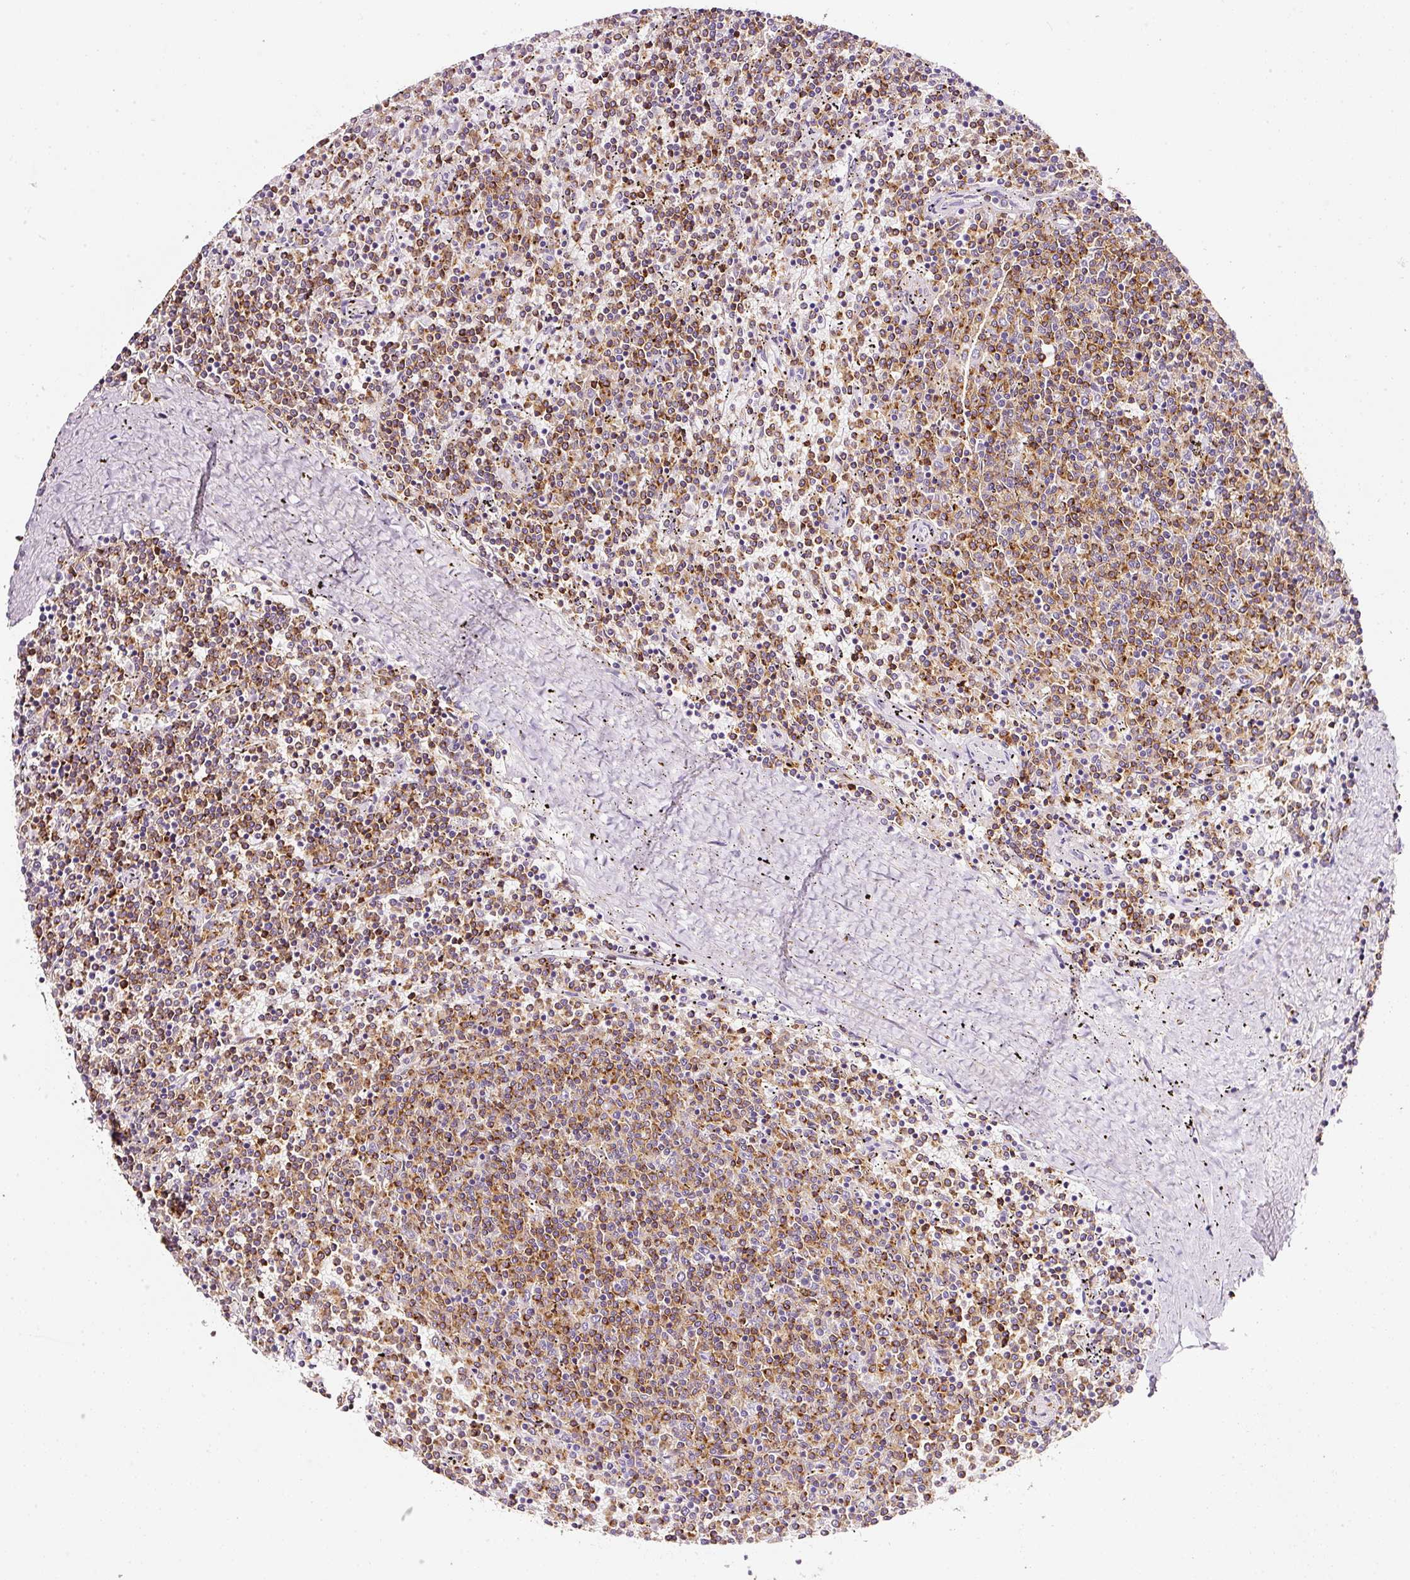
{"staining": {"intensity": "moderate", "quantity": "25%-75%", "location": "cytoplasmic/membranous"}, "tissue": "lymphoma", "cell_type": "Tumor cells", "image_type": "cancer", "snomed": [{"axis": "morphology", "description": "Malignant lymphoma, non-Hodgkin's type, Low grade"}, {"axis": "topography", "description": "Spleen"}], "caption": "Tumor cells exhibit medium levels of moderate cytoplasmic/membranous staining in approximately 25%-75% of cells in human low-grade malignant lymphoma, non-Hodgkin's type.", "gene": "CYB561A3", "patient": {"sex": "female", "age": 50}}